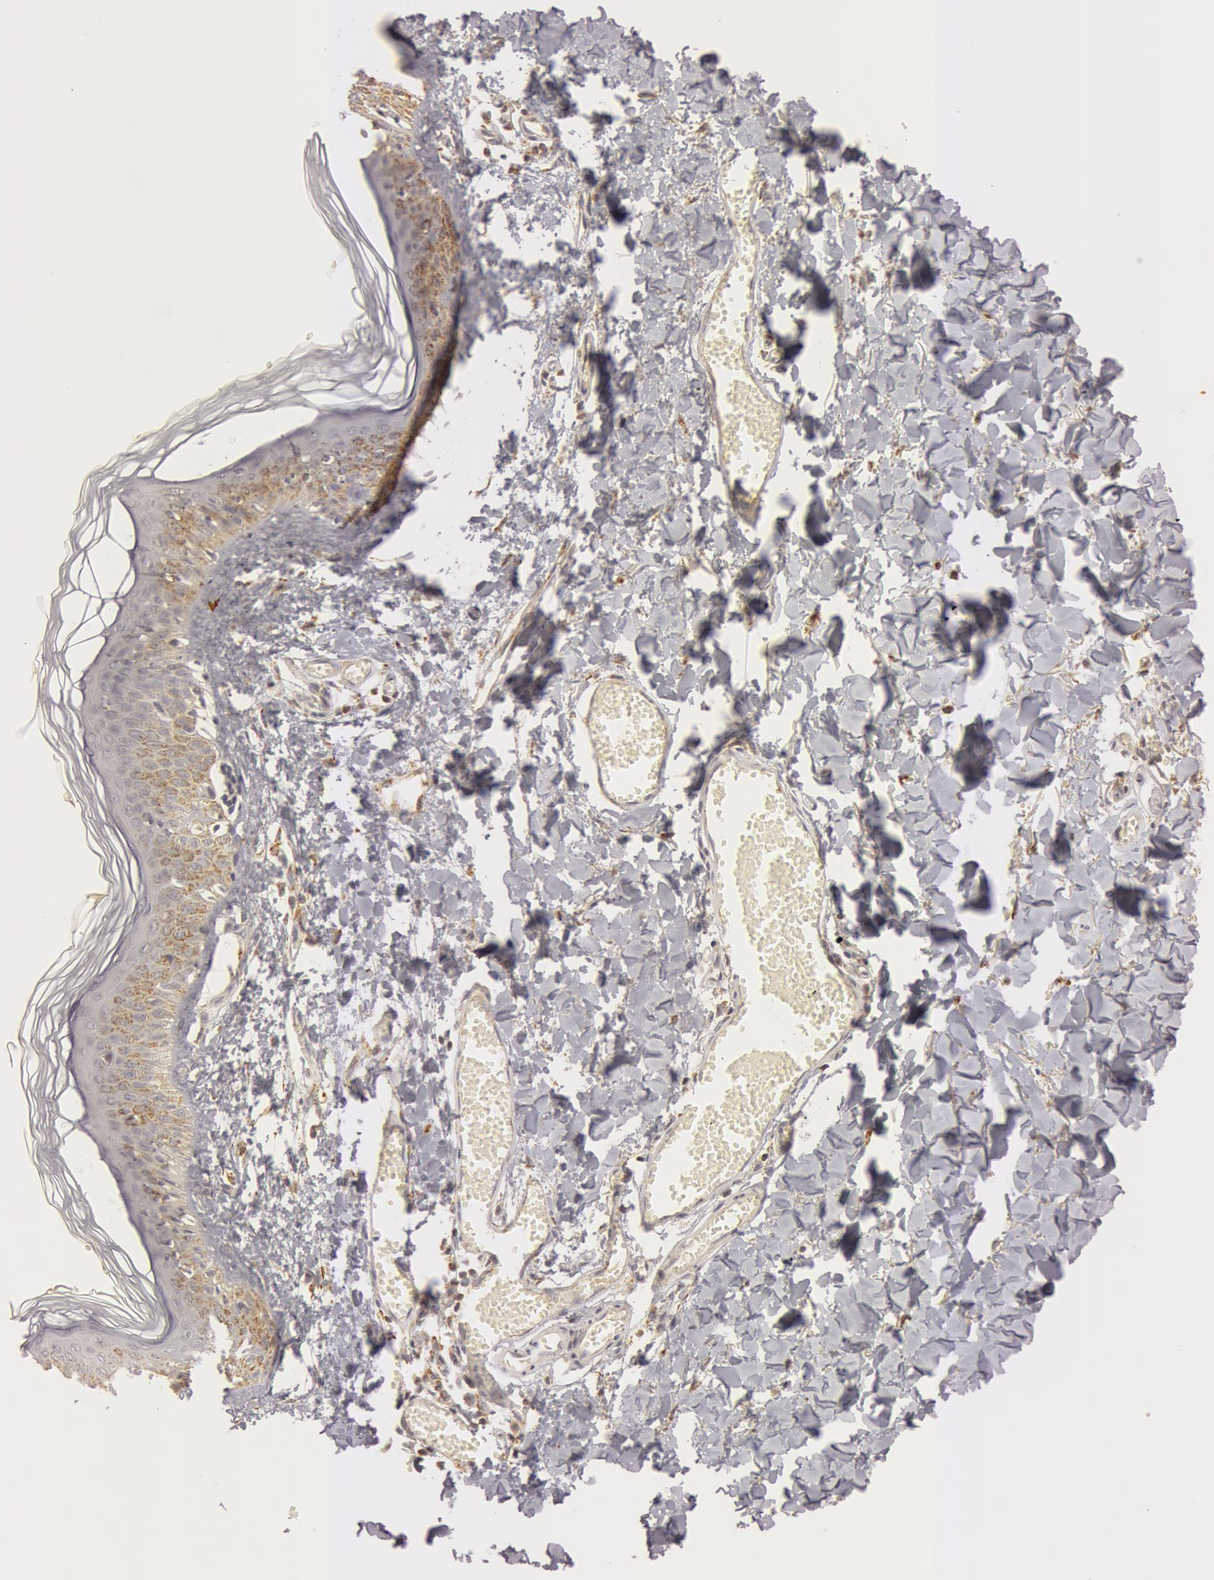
{"staining": {"intensity": "moderate", "quantity": ">75%", "location": "cytoplasmic/membranous"}, "tissue": "skin", "cell_type": "Fibroblasts", "image_type": "normal", "snomed": [{"axis": "morphology", "description": "Normal tissue, NOS"}, {"axis": "morphology", "description": "Sarcoma, NOS"}, {"axis": "topography", "description": "Skin"}, {"axis": "topography", "description": "Soft tissue"}], "caption": "Benign skin was stained to show a protein in brown. There is medium levels of moderate cytoplasmic/membranous expression in approximately >75% of fibroblasts.", "gene": "C7", "patient": {"sex": "female", "age": 51}}